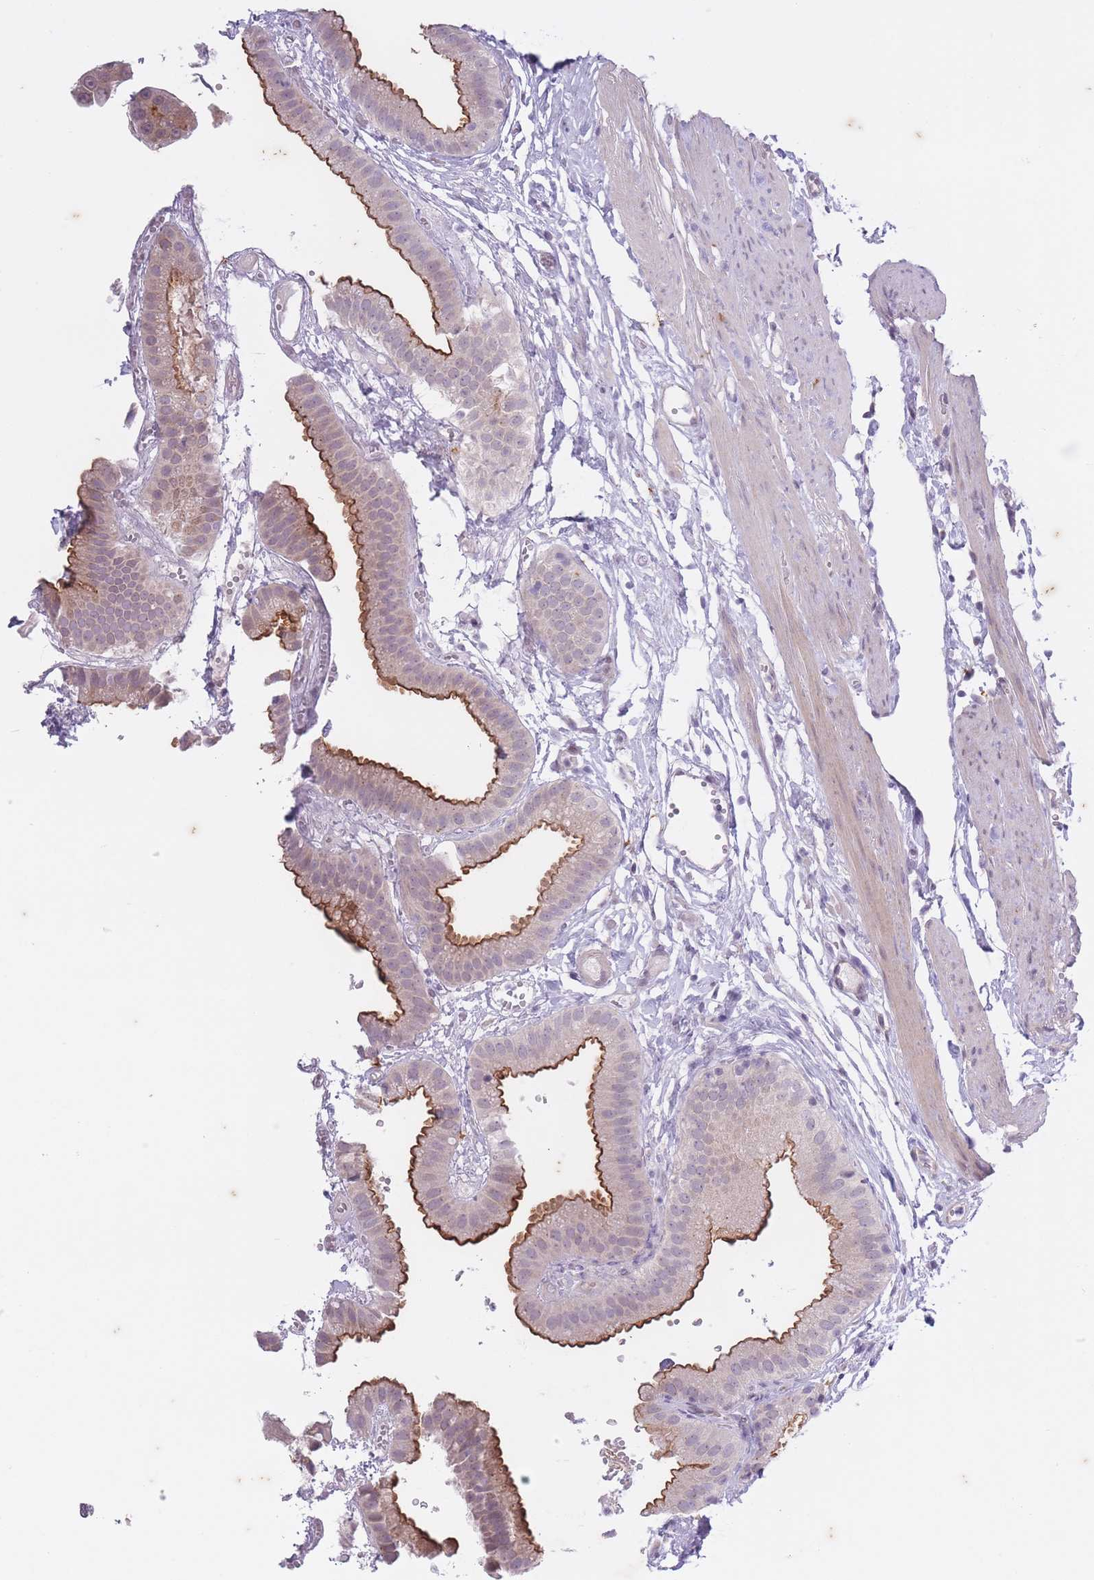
{"staining": {"intensity": "strong", "quantity": "25%-75%", "location": "cytoplasmic/membranous"}, "tissue": "gallbladder", "cell_type": "Glandular cells", "image_type": "normal", "snomed": [{"axis": "morphology", "description": "Normal tissue, NOS"}, {"axis": "topography", "description": "Gallbladder"}], "caption": "This image exhibits IHC staining of normal human gallbladder, with high strong cytoplasmic/membranous positivity in approximately 25%-75% of glandular cells.", "gene": "ARPIN", "patient": {"sex": "female", "age": 61}}